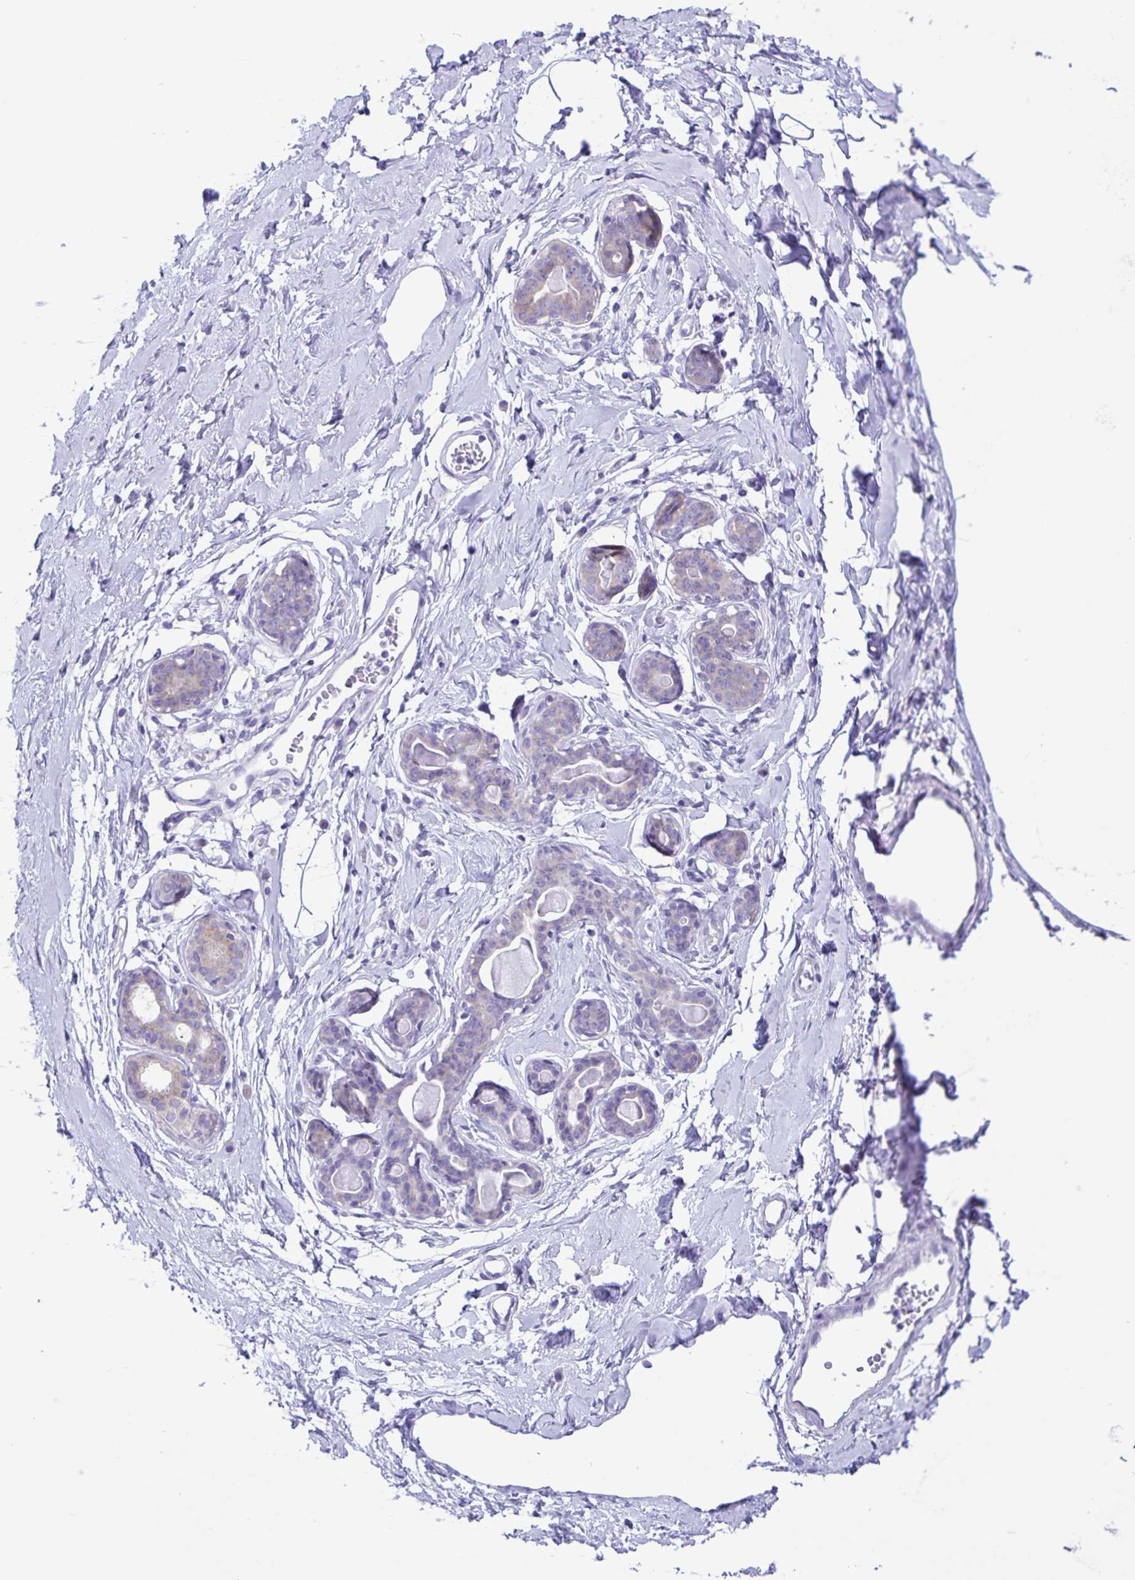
{"staining": {"intensity": "negative", "quantity": "none", "location": "none"}, "tissue": "breast", "cell_type": "Adipocytes", "image_type": "normal", "snomed": [{"axis": "morphology", "description": "Normal tissue, NOS"}, {"axis": "topography", "description": "Breast"}], "caption": "This is a image of immunohistochemistry staining of benign breast, which shows no positivity in adipocytes.", "gene": "CAPSL", "patient": {"sex": "female", "age": 45}}